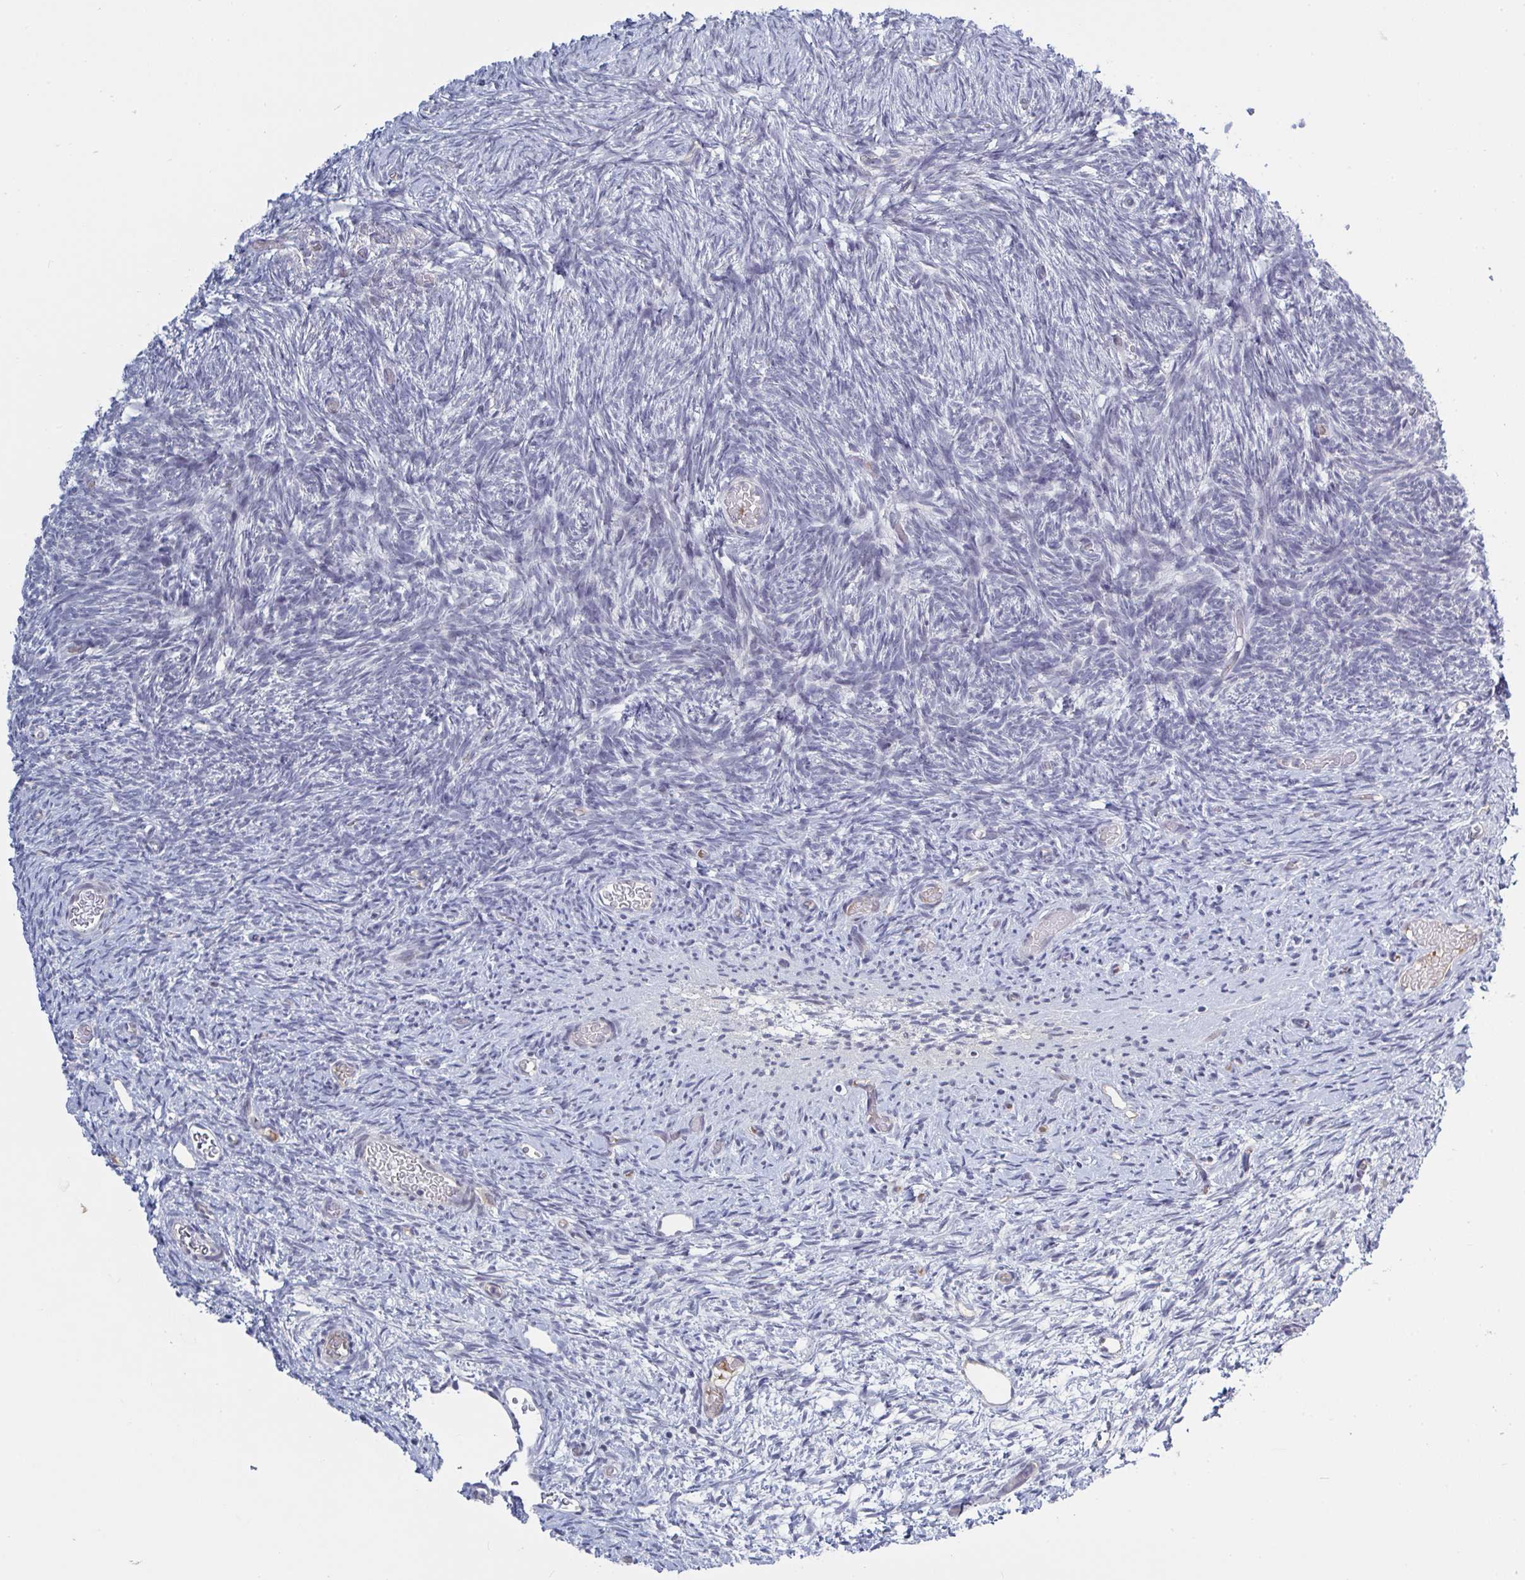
{"staining": {"intensity": "negative", "quantity": "none", "location": "none"}, "tissue": "ovary", "cell_type": "Follicle cells", "image_type": "normal", "snomed": [{"axis": "morphology", "description": "Normal tissue, NOS"}, {"axis": "topography", "description": "Ovary"}], "caption": "Follicle cells are negative for protein expression in normal human ovary. The staining was performed using DAB to visualize the protein expression in brown, while the nuclei were stained in blue with hematoxylin (Magnification: 20x).", "gene": "KDM4D", "patient": {"sex": "female", "age": 39}}